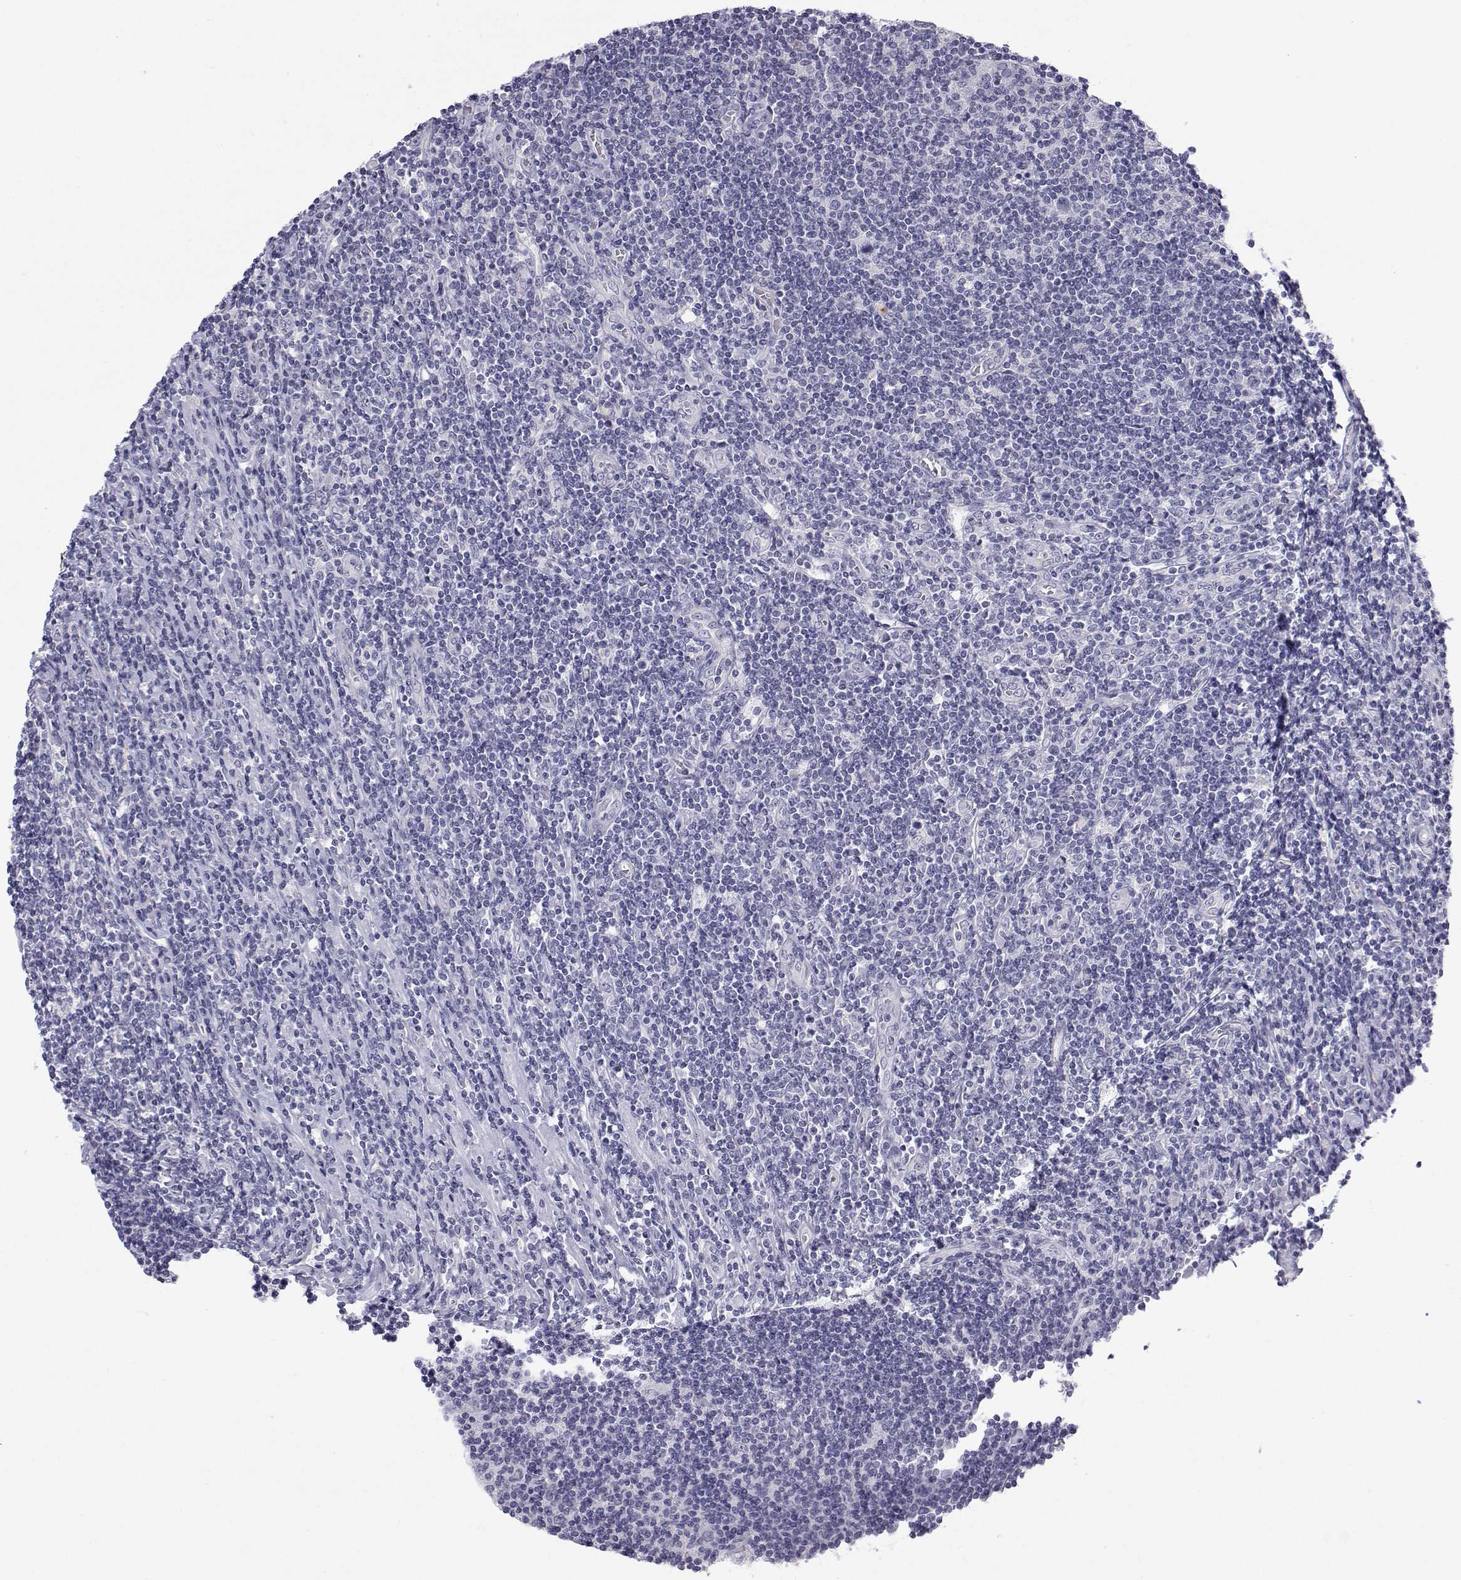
{"staining": {"intensity": "negative", "quantity": "none", "location": "none"}, "tissue": "lymphoma", "cell_type": "Tumor cells", "image_type": "cancer", "snomed": [{"axis": "morphology", "description": "Hodgkin's disease, NOS"}, {"axis": "topography", "description": "Lymph node"}], "caption": "Immunohistochemistry (IHC) image of neoplastic tissue: lymphoma stained with DAB demonstrates no significant protein staining in tumor cells.", "gene": "ANKRD65", "patient": {"sex": "male", "age": 40}}